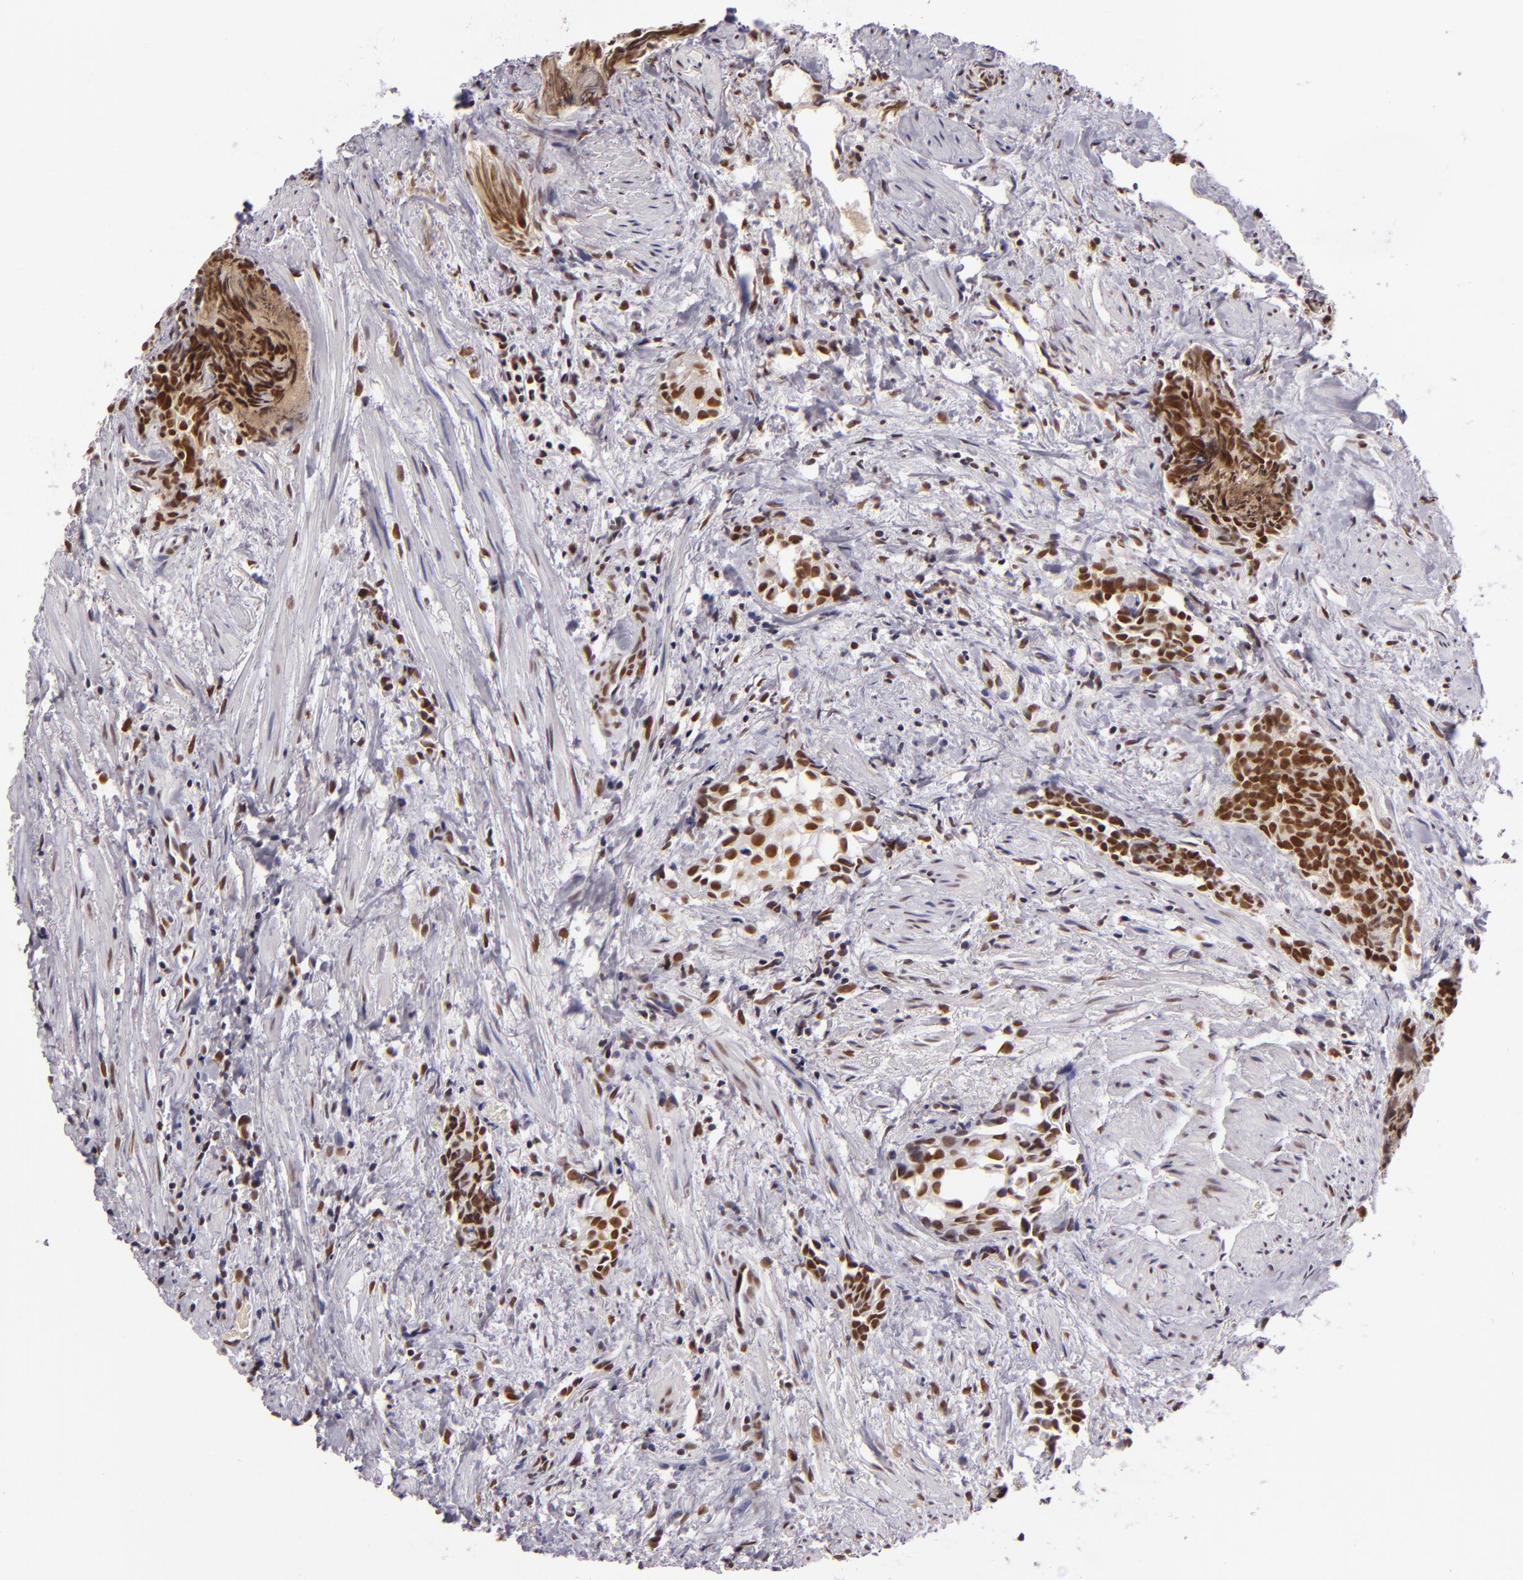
{"staining": {"intensity": "strong", "quantity": ">75%", "location": "nuclear"}, "tissue": "urothelial cancer", "cell_type": "Tumor cells", "image_type": "cancer", "snomed": [{"axis": "morphology", "description": "Urothelial carcinoma, High grade"}, {"axis": "topography", "description": "Urinary bladder"}], "caption": "About >75% of tumor cells in human urothelial carcinoma (high-grade) exhibit strong nuclear protein positivity as visualized by brown immunohistochemical staining.", "gene": "BRD8", "patient": {"sex": "female", "age": 78}}